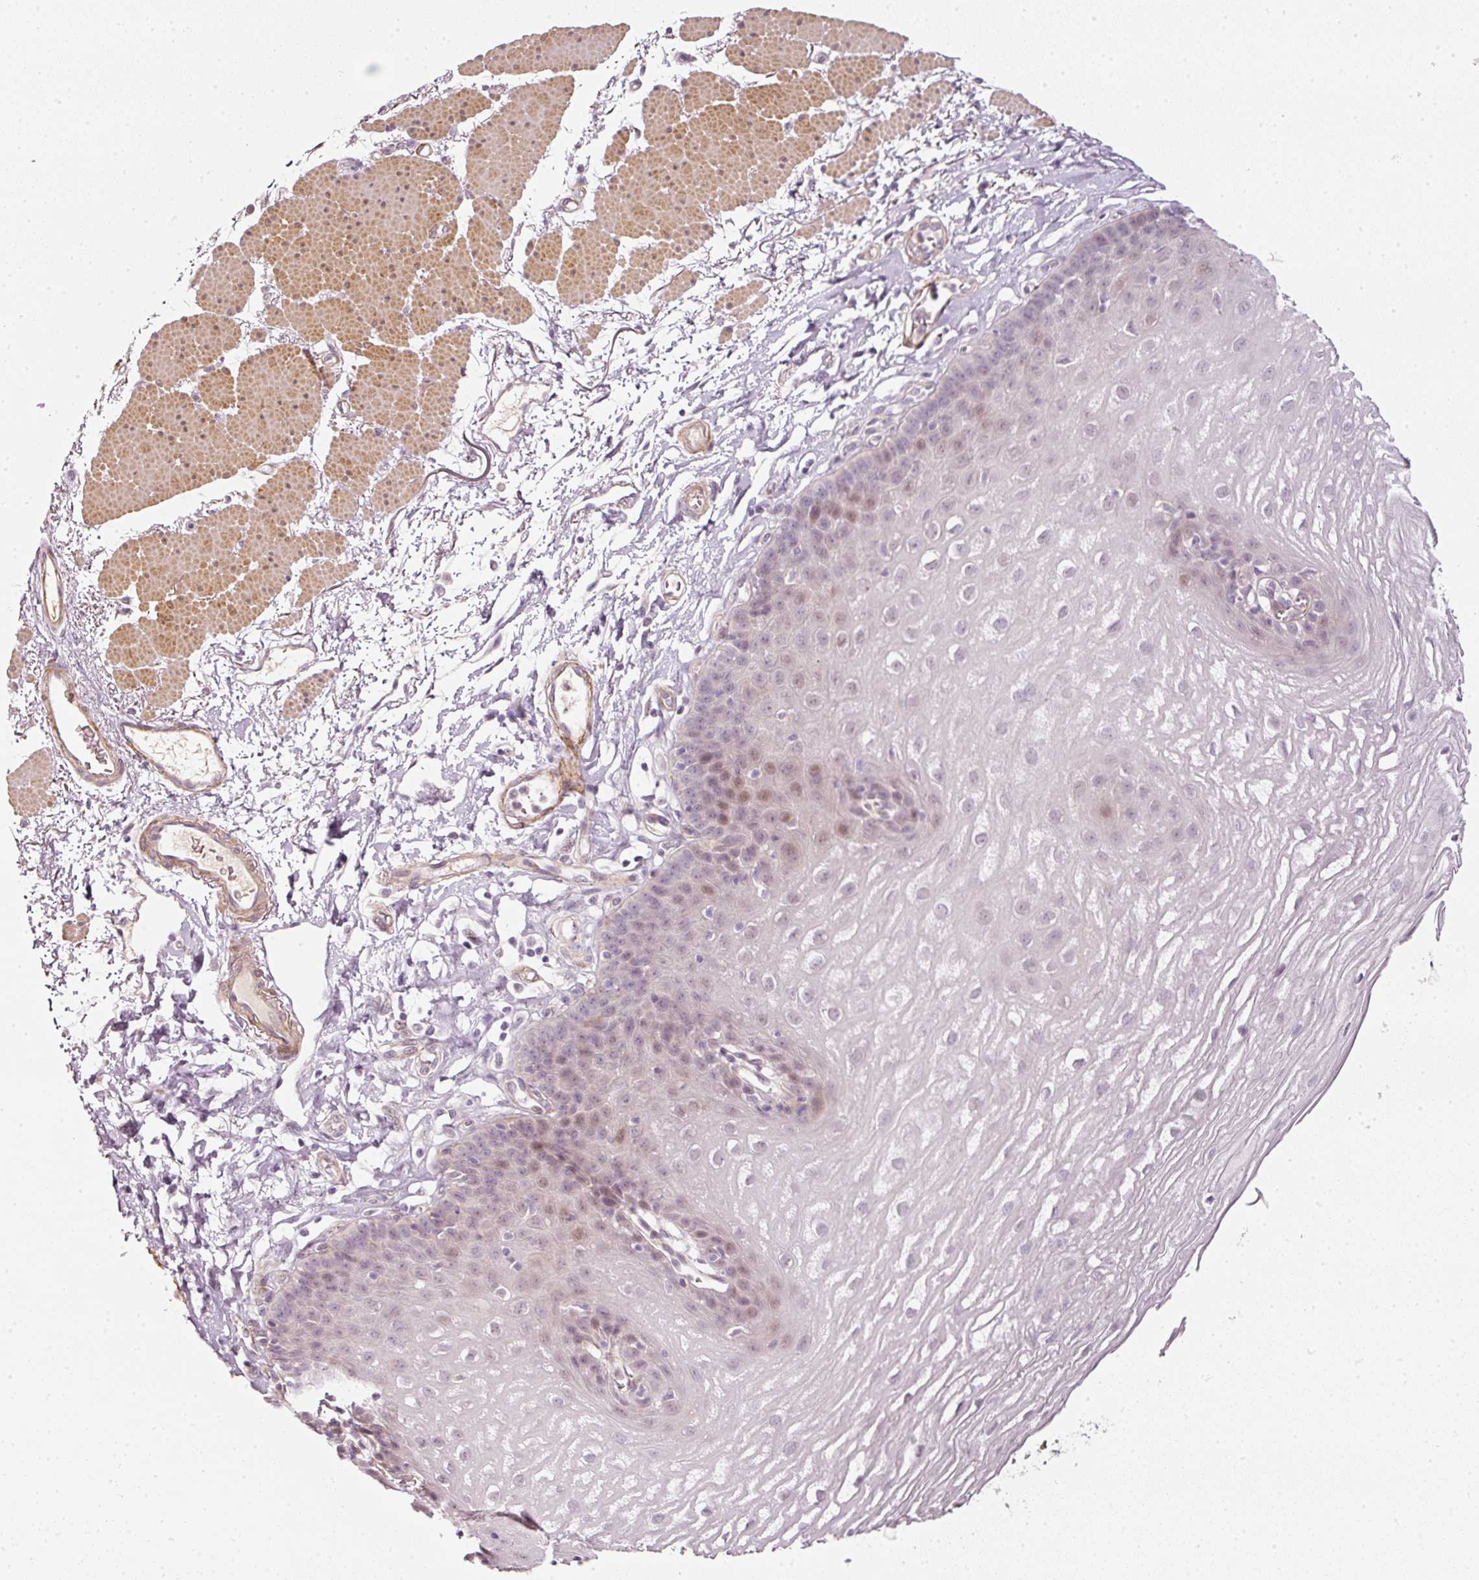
{"staining": {"intensity": "weak", "quantity": "<25%", "location": "nuclear"}, "tissue": "esophagus", "cell_type": "Squamous epithelial cells", "image_type": "normal", "snomed": [{"axis": "morphology", "description": "Normal tissue, NOS"}, {"axis": "topography", "description": "Esophagus"}], "caption": "Immunohistochemical staining of normal esophagus displays no significant positivity in squamous epithelial cells. Brightfield microscopy of immunohistochemistry (IHC) stained with DAB (3,3'-diaminobenzidine) (brown) and hematoxylin (blue), captured at high magnification.", "gene": "TOGARAM1", "patient": {"sex": "female", "age": 81}}